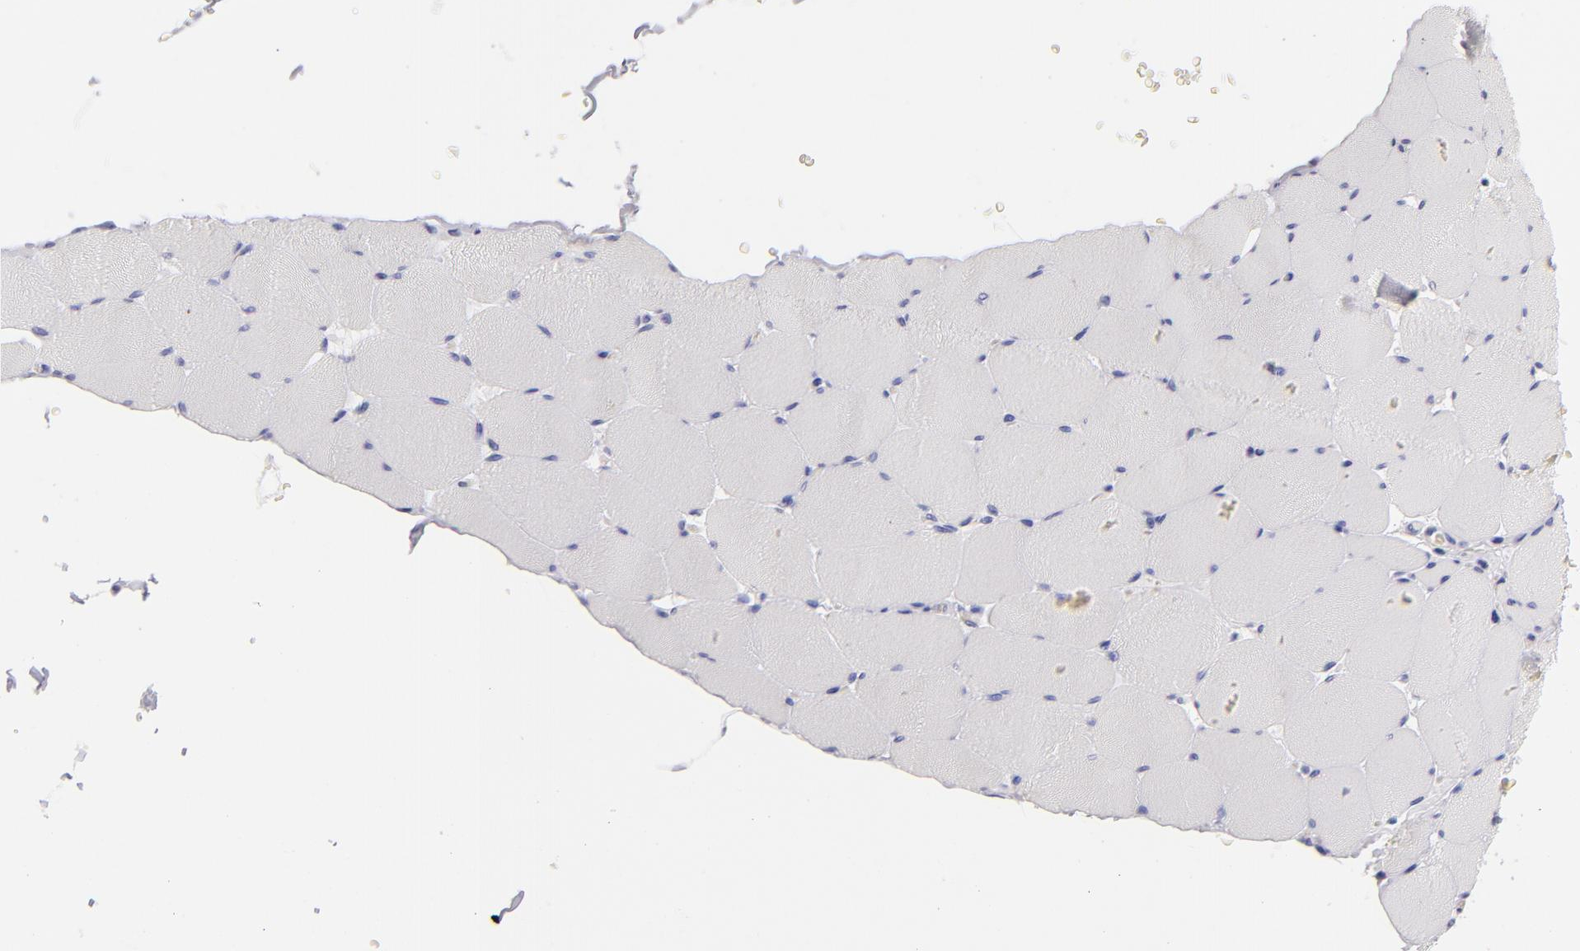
{"staining": {"intensity": "negative", "quantity": "none", "location": "none"}, "tissue": "skeletal muscle", "cell_type": "Myocytes", "image_type": "normal", "snomed": [{"axis": "morphology", "description": "Normal tissue, NOS"}, {"axis": "topography", "description": "Skeletal muscle"}], "caption": "The immunohistochemistry (IHC) image has no significant staining in myocytes of skeletal muscle.", "gene": "VIL1", "patient": {"sex": "male", "age": 62}}